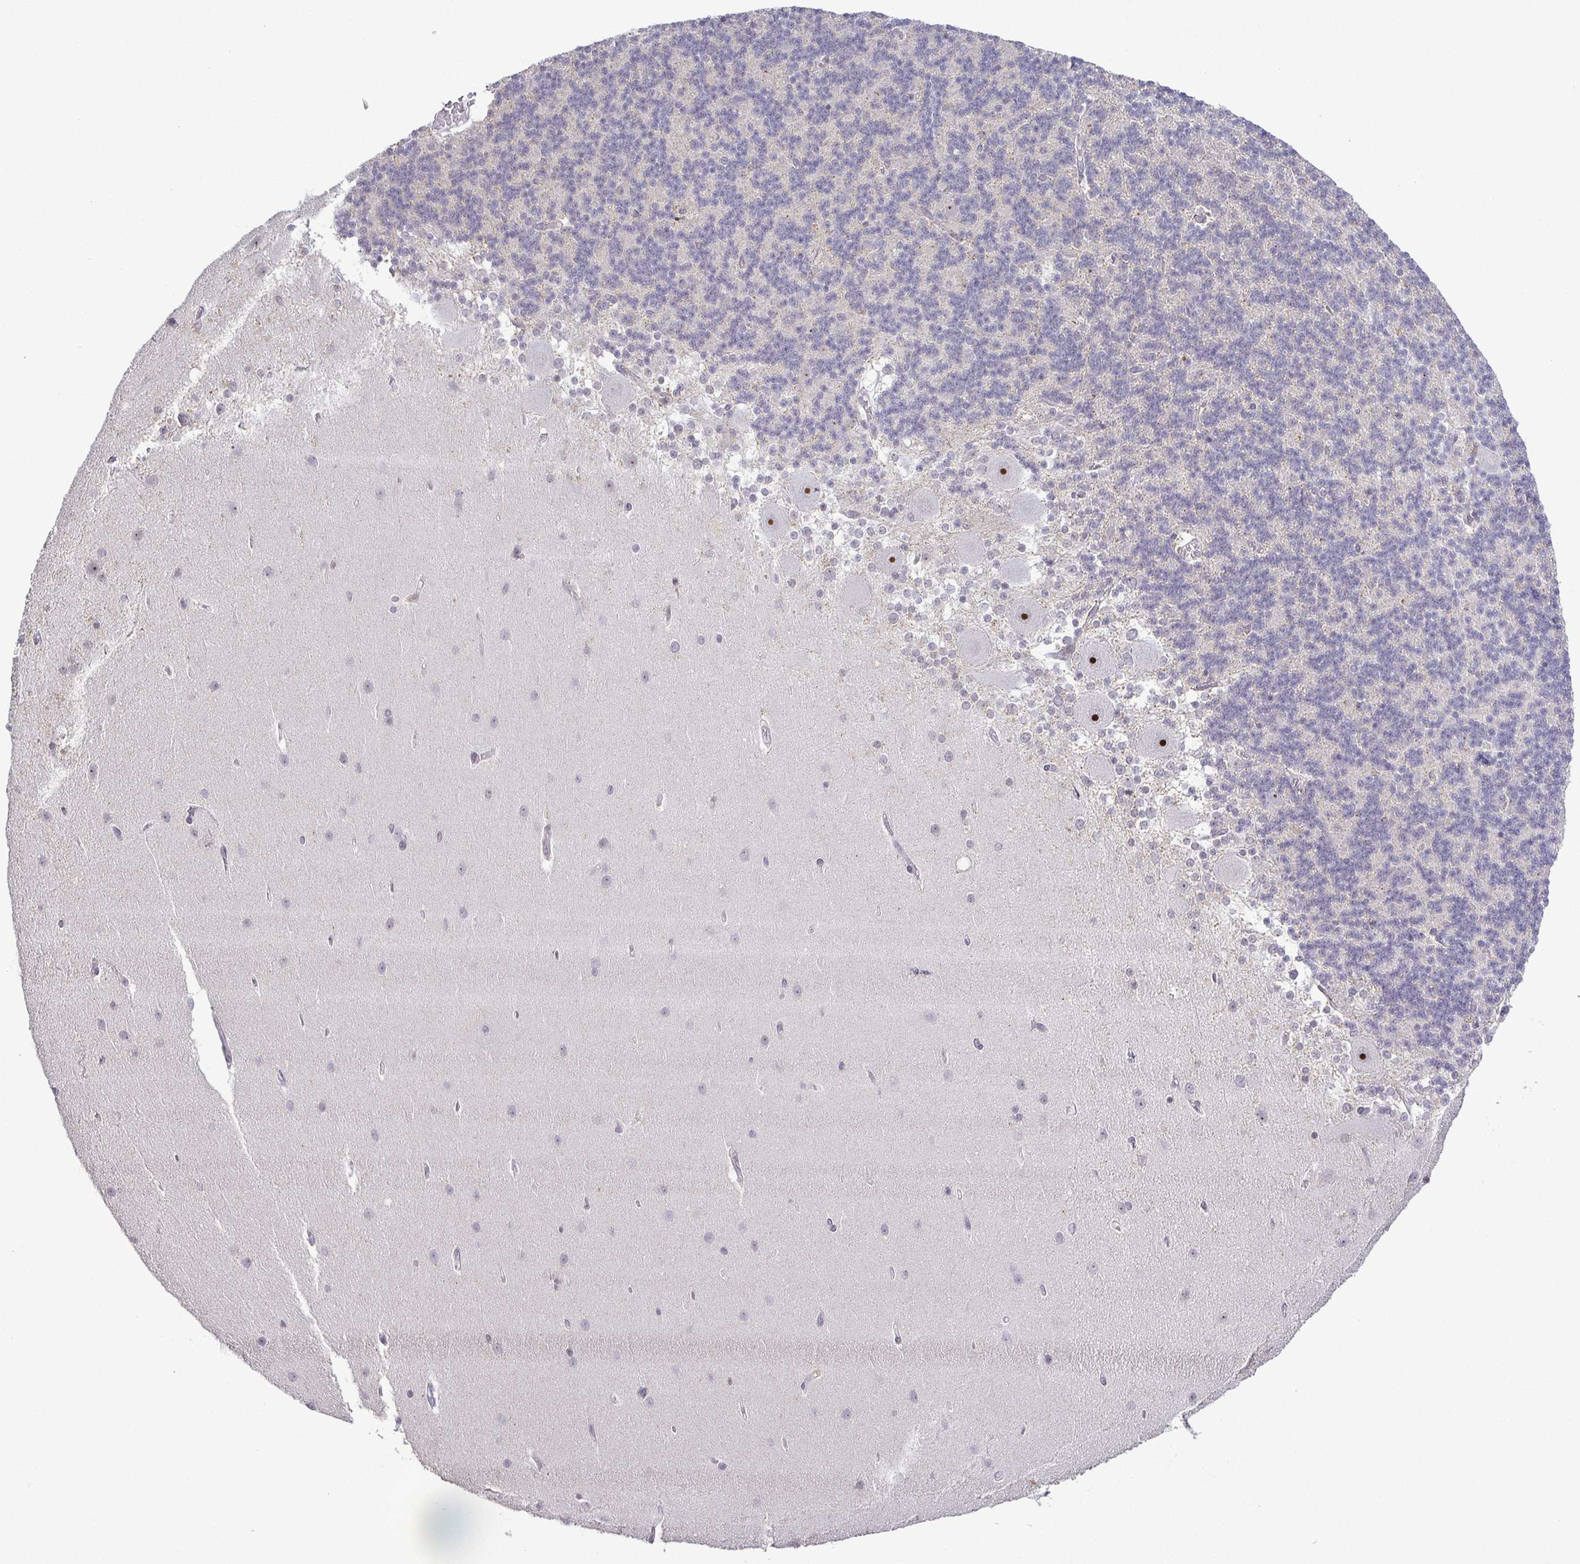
{"staining": {"intensity": "negative", "quantity": "none", "location": "none"}, "tissue": "cerebellum", "cell_type": "Cells in granular layer", "image_type": "normal", "snomed": [{"axis": "morphology", "description": "Normal tissue, NOS"}, {"axis": "topography", "description": "Cerebellum"}], "caption": "DAB immunohistochemical staining of unremarkable cerebellum displays no significant expression in cells in granular layer.", "gene": "RSL24D1", "patient": {"sex": "female", "age": 54}}